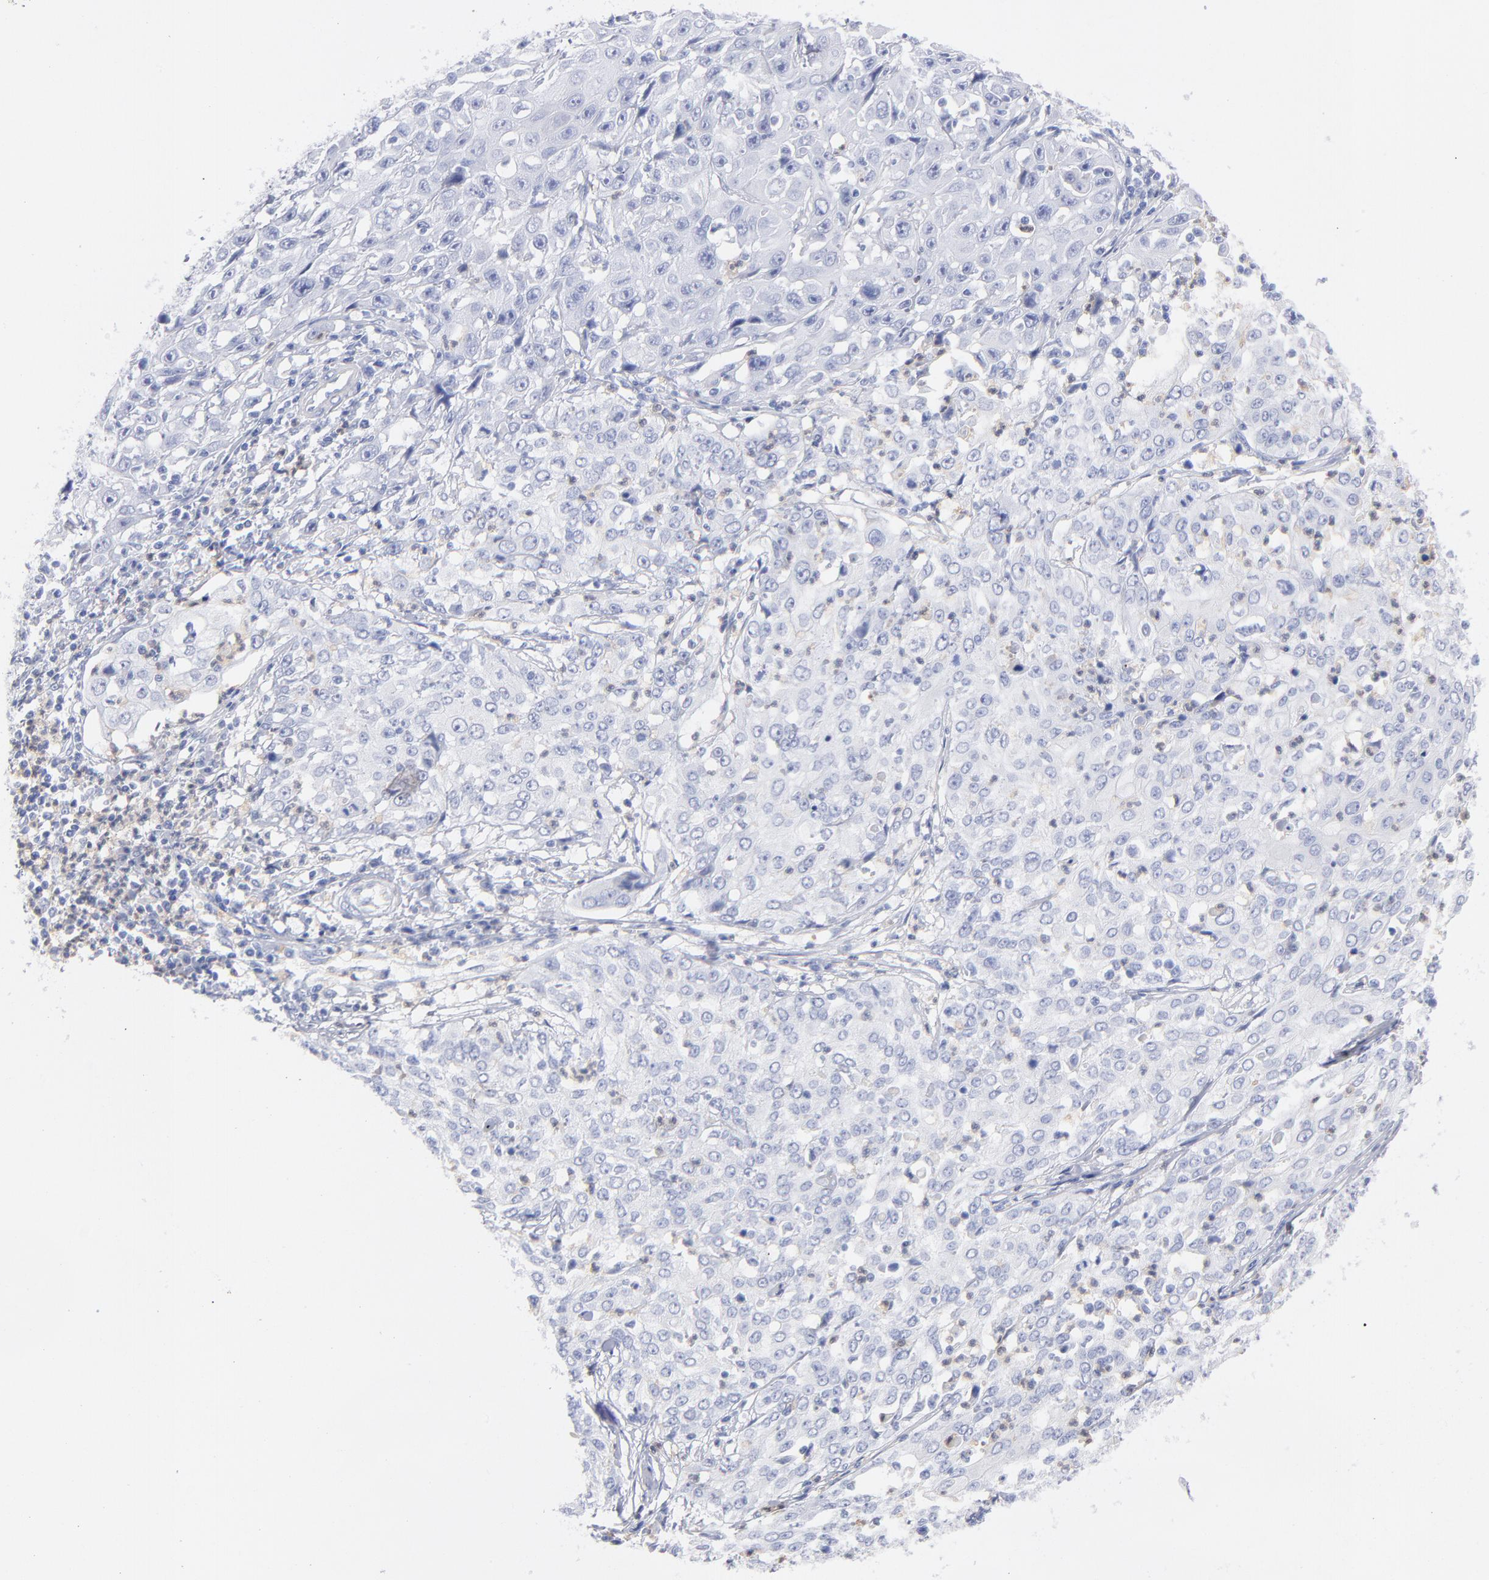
{"staining": {"intensity": "negative", "quantity": "none", "location": "none"}, "tissue": "cervical cancer", "cell_type": "Tumor cells", "image_type": "cancer", "snomed": [{"axis": "morphology", "description": "Squamous cell carcinoma, NOS"}, {"axis": "topography", "description": "Cervix"}], "caption": "Cervical cancer was stained to show a protein in brown. There is no significant staining in tumor cells. Nuclei are stained in blue.", "gene": "ARG1", "patient": {"sex": "female", "age": 39}}